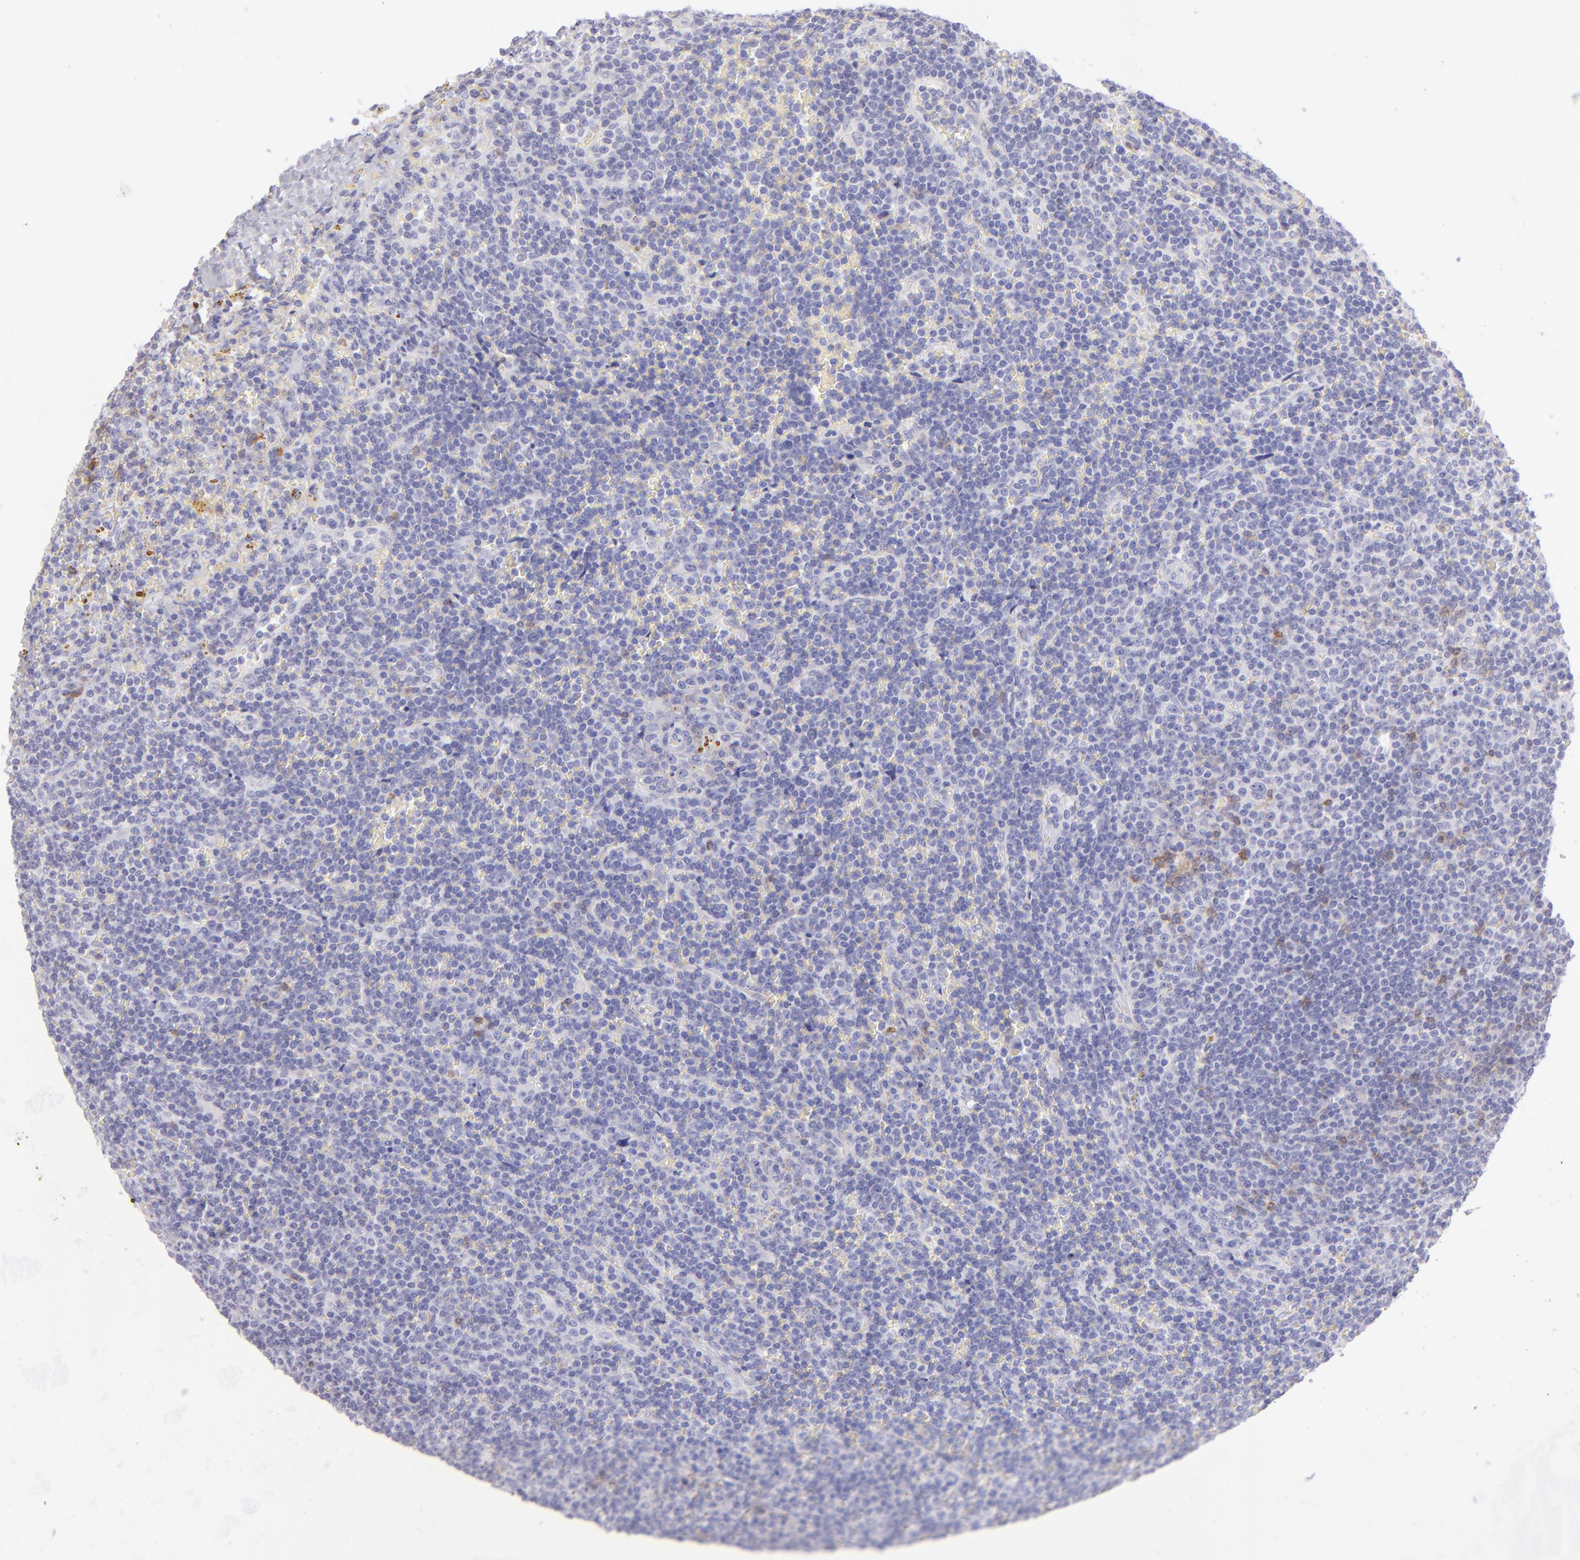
{"staining": {"intensity": "moderate", "quantity": "<25%", "location": "cytoplasmic/membranous"}, "tissue": "lymphoma", "cell_type": "Tumor cells", "image_type": "cancer", "snomed": [{"axis": "morphology", "description": "Malignant lymphoma, non-Hodgkin's type, Low grade"}, {"axis": "topography", "description": "Spleen"}], "caption": "A micrograph showing moderate cytoplasmic/membranous expression in about <25% of tumor cells in lymphoma, as visualized by brown immunohistochemical staining.", "gene": "CD69", "patient": {"sex": "male", "age": 80}}